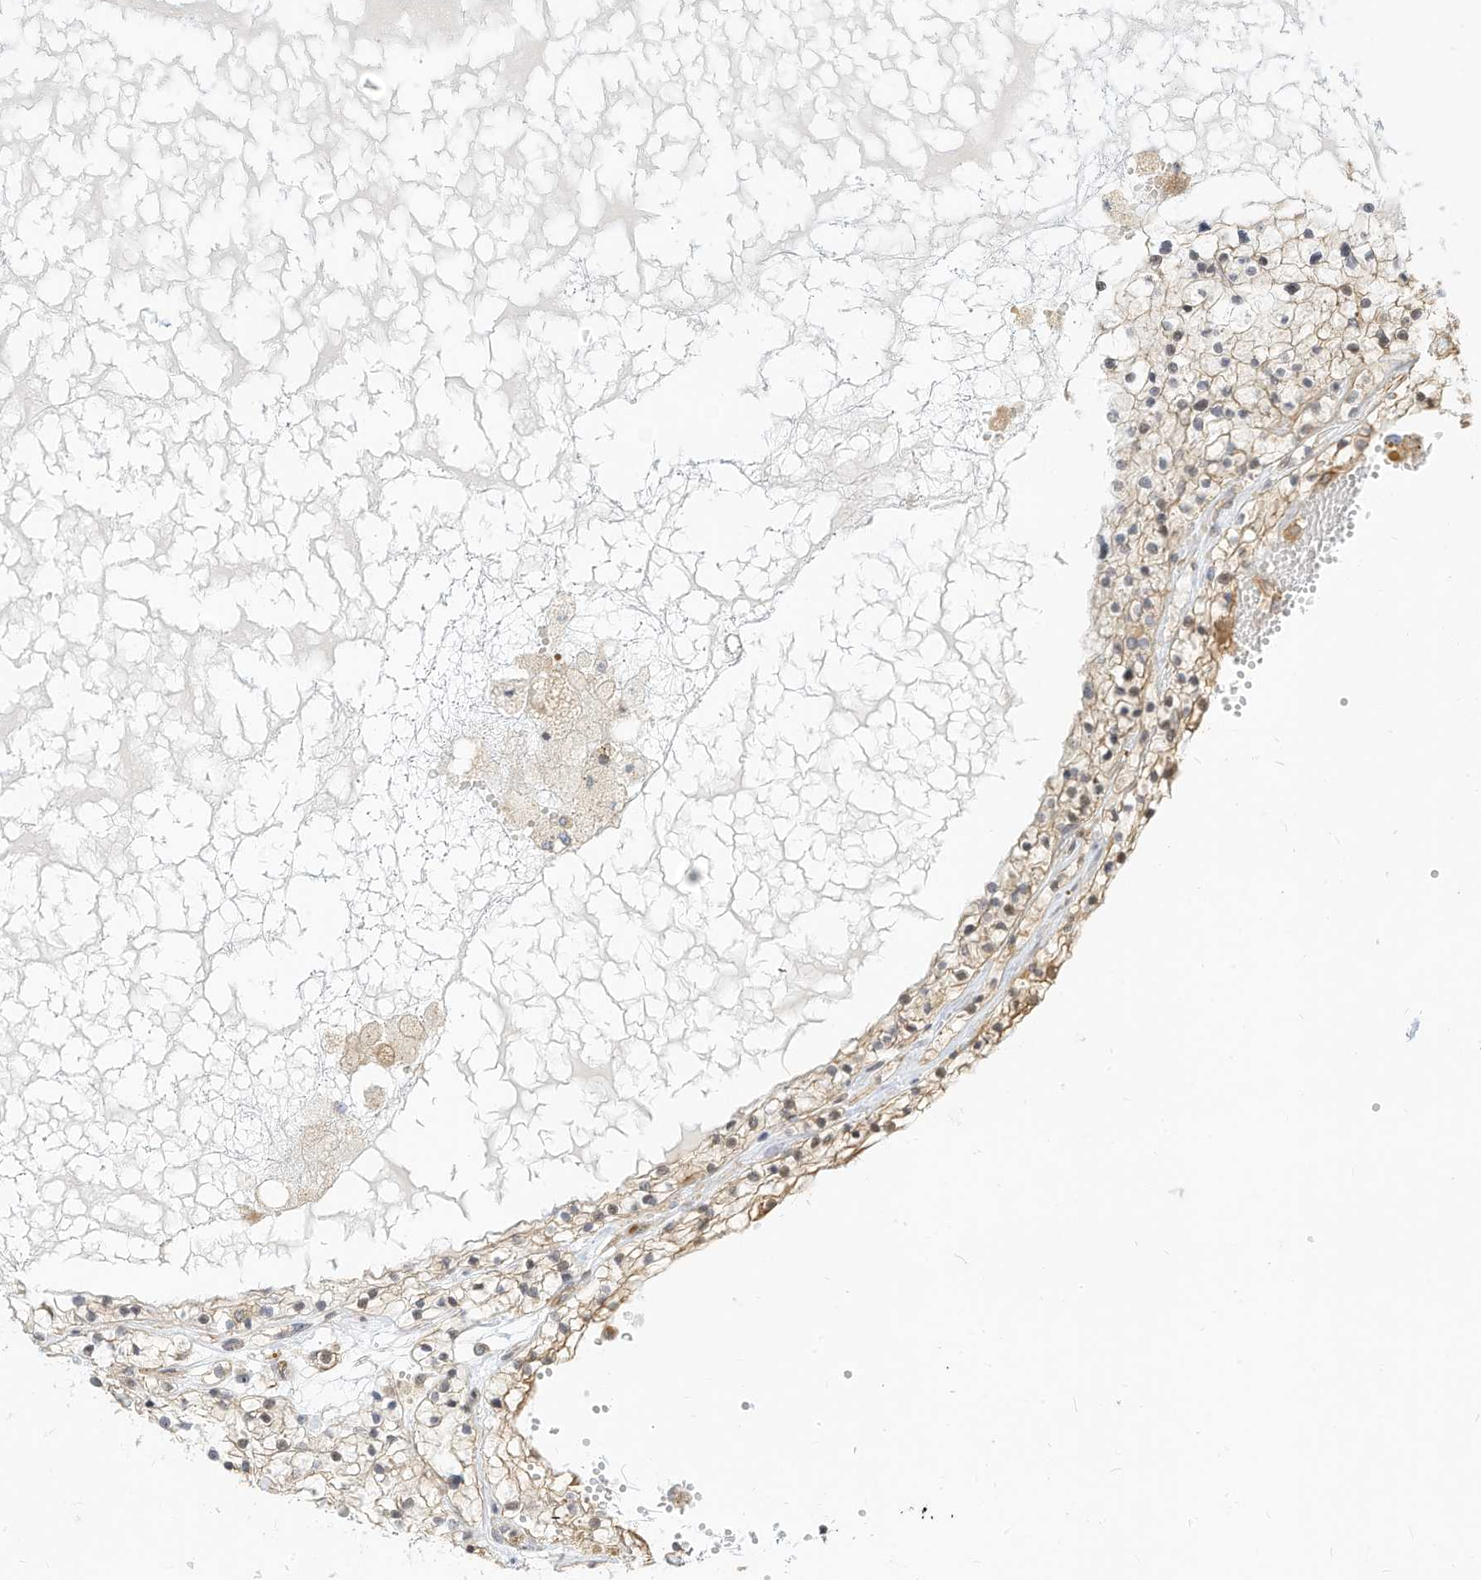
{"staining": {"intensity": "weak", "quantity": "<25%", "location": "cytoplasmic/membranous"}, "tissue": "renal cancer", "cell_type": "Tumor cells", "image_type": "cancer", "snomed": [{"axis": "morphology", "description": "Normal tissue, NOS"}, {"axis": "morphology", "description": "Adenocarcinoma, NOS"}, {"axis": "topography", "description": "Kidney"}], "caption": "There is no significant staining in tumor cells of renal cancer.", "gene": "OFD1", "patient": {"sex": "male", "age": 68}}